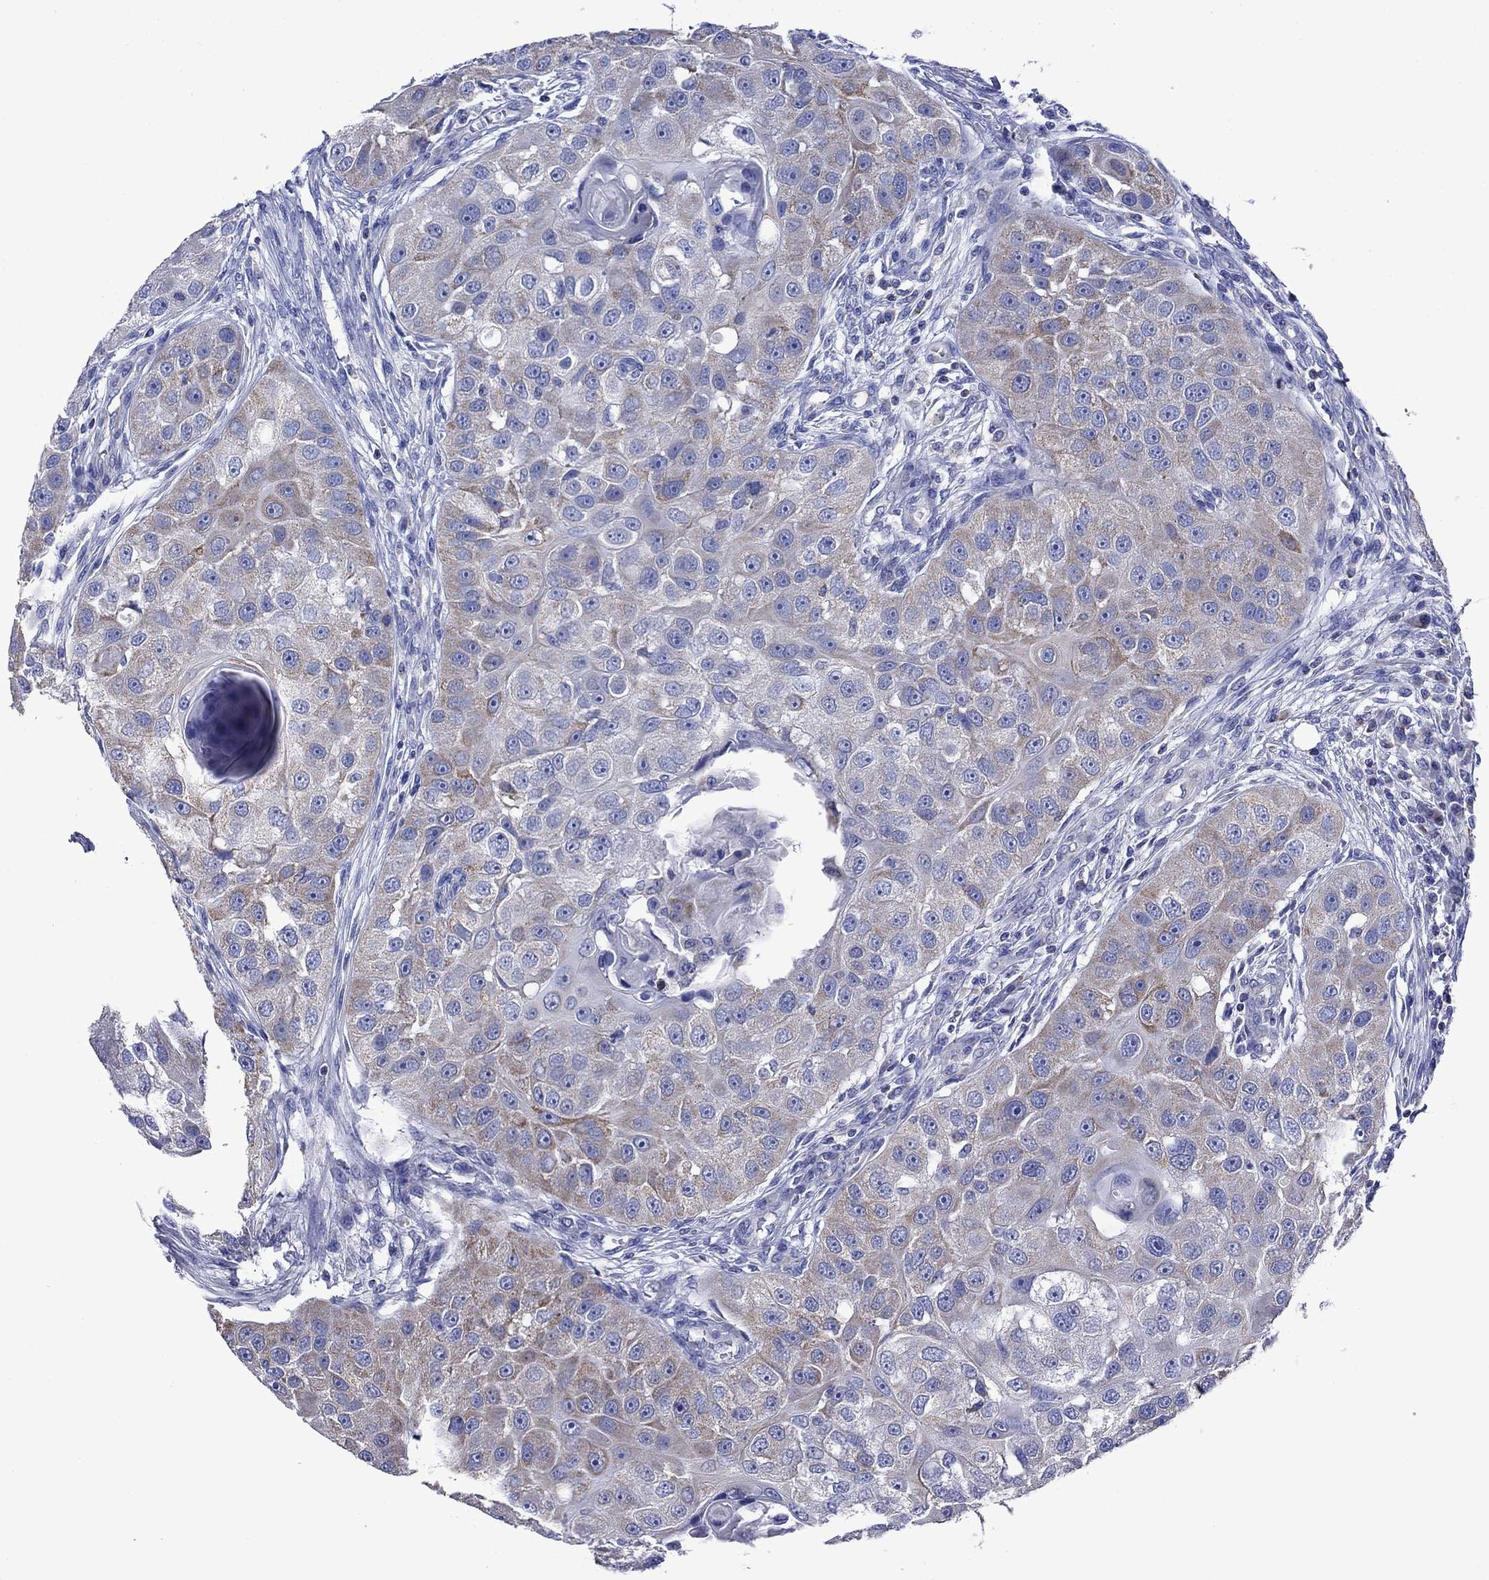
{"staining": {"intensity": "moderate", "quantity": "<25%", "location": "cytoplasmic/membranous"}, "tissue": "head and neck cancer", "cell_type": "Tumor cells", "image_type": "cancer", "snomed": [{"axis": "morphology", "description": "Normal tissue, NOS"}, {"axis": "morphology", "description": "Squamous cell carcinoma, NOS"}, {"axis": "topography", "description": "Skeletal muscle"}, {"axis": "topography", "description": "Head-Neck"}], "caption": "Protein analysis of squamous cell carcinoma (head and neck) tissue displays moderate cytoplasmic/membranous positivity in about <25% of tumor cells.", "gene": "ACADSB", "patient": {"sex": "male", "age": 51}}